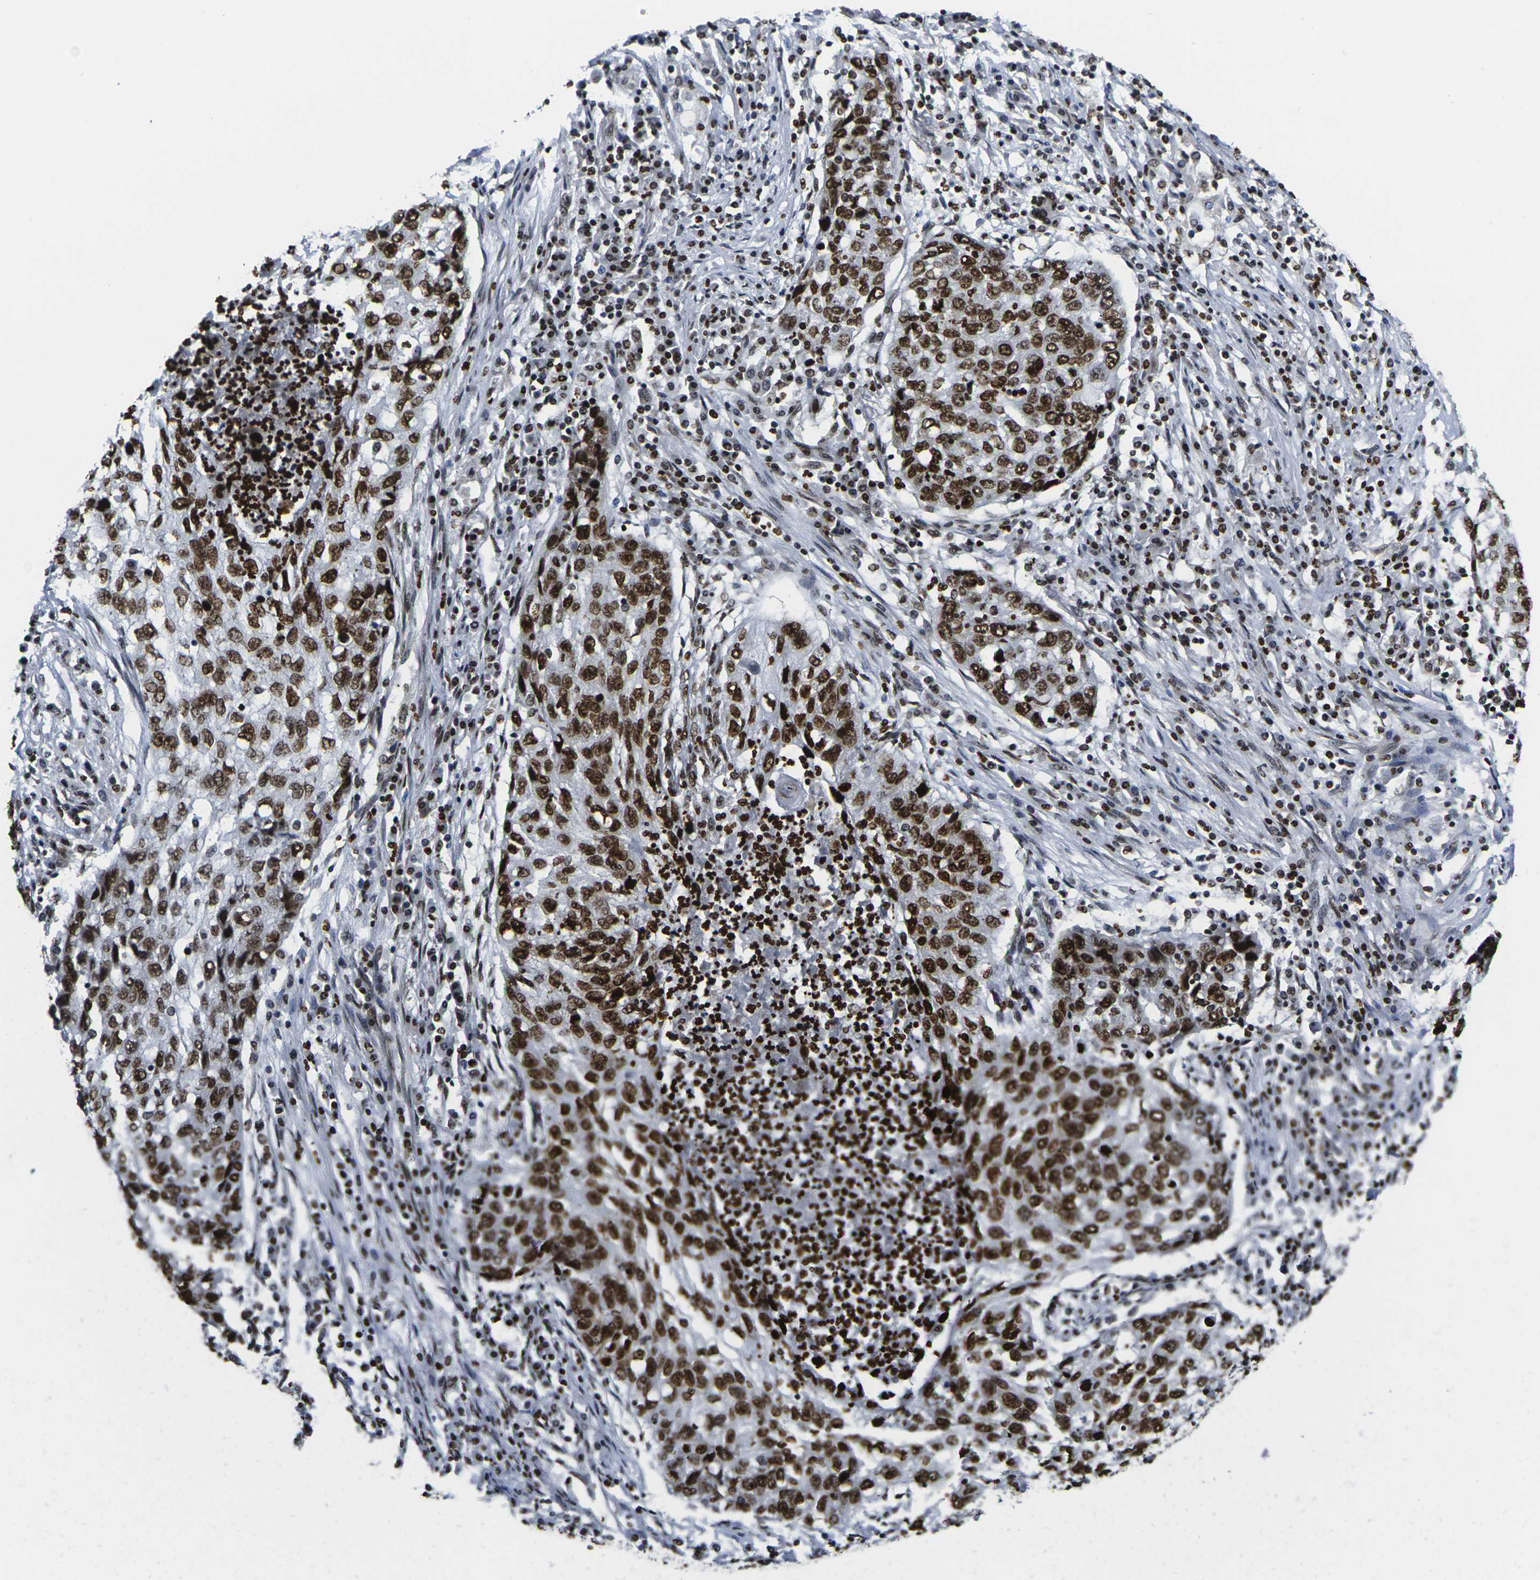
{"staining": {"intensity": "strong", "quantity": ">75%", "location": "nuclear"}, "tissue": "lung cancer", "cell_type": "Tumor cells", "image_type": "cancer", "snomed": [{"axis": "morphology", "description": "Squamous cell carcinoma, NOS"}, {"axis": "topography", "description": "Lung"}], "caption": "Squamous cell carcinoma (lung) tissue exhibits strong nuclear positivity in approximately >75% of tumor cells, visualized by immunohistochemistry.", "gene": "H1-10", "patient": {"sex": "female", "age": 63}}